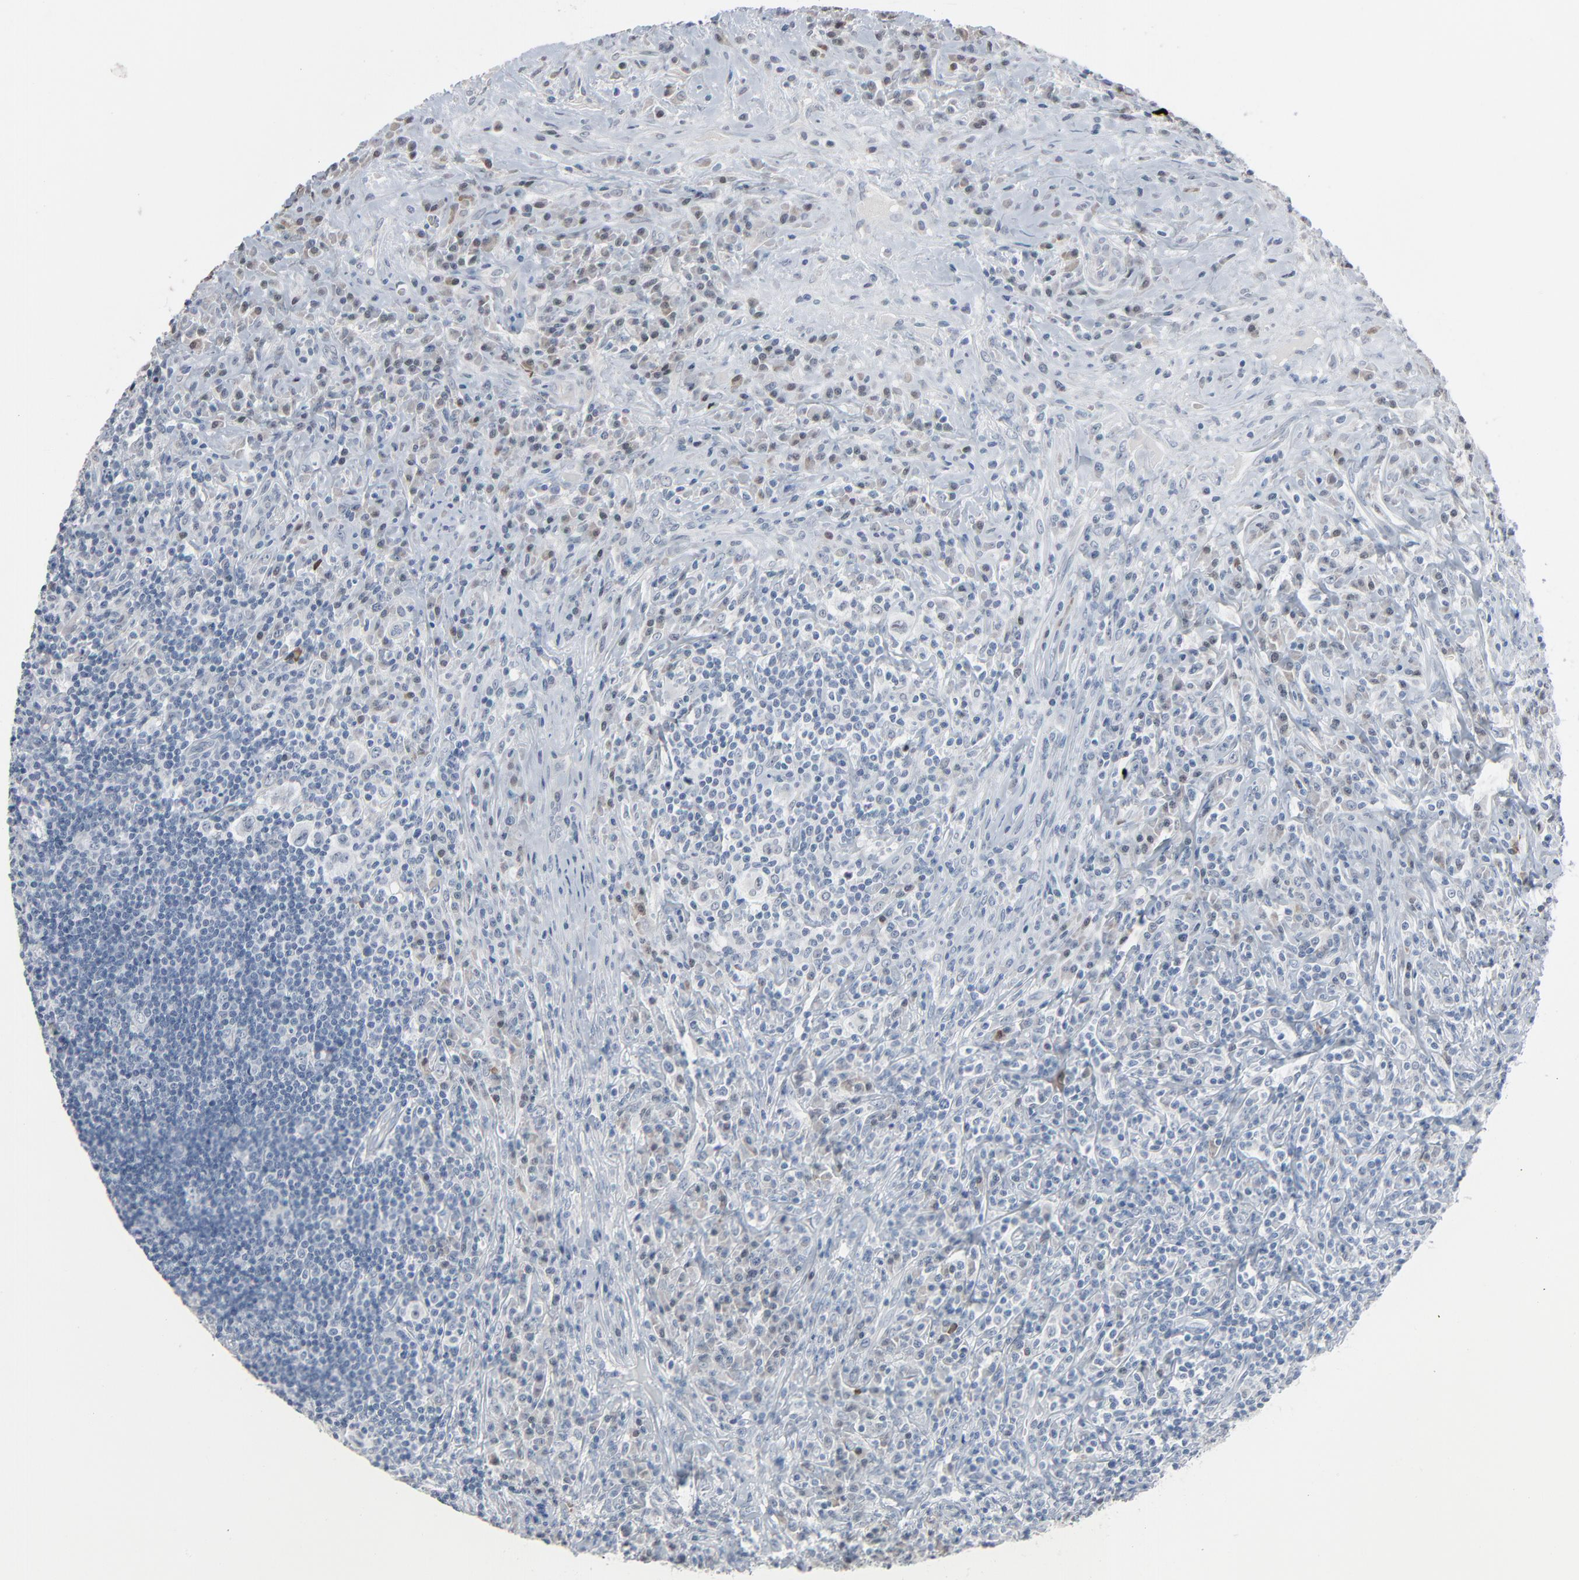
{"staining": {"intensity": "weak", "quantity": "<25%", "location": "cytoplasmic/membranous"}, "tissue": "lymphoma", "cell_type": "Tumor cells", "image_type": "cancer", "snomed": [{"axis": "morphology", "description": "Hodgkin's disease, NOS"}, {"axis": "topography", "description": "Lymph node"}], "caption": "Immunohistochemistry (IHC) micrograph of neoplastic tissue: human lymphoma stained with DAB shows no significant protein expression in tumor cells.", "gene": "SAGE1", "patient": {"sex": "female", "age": 25}}